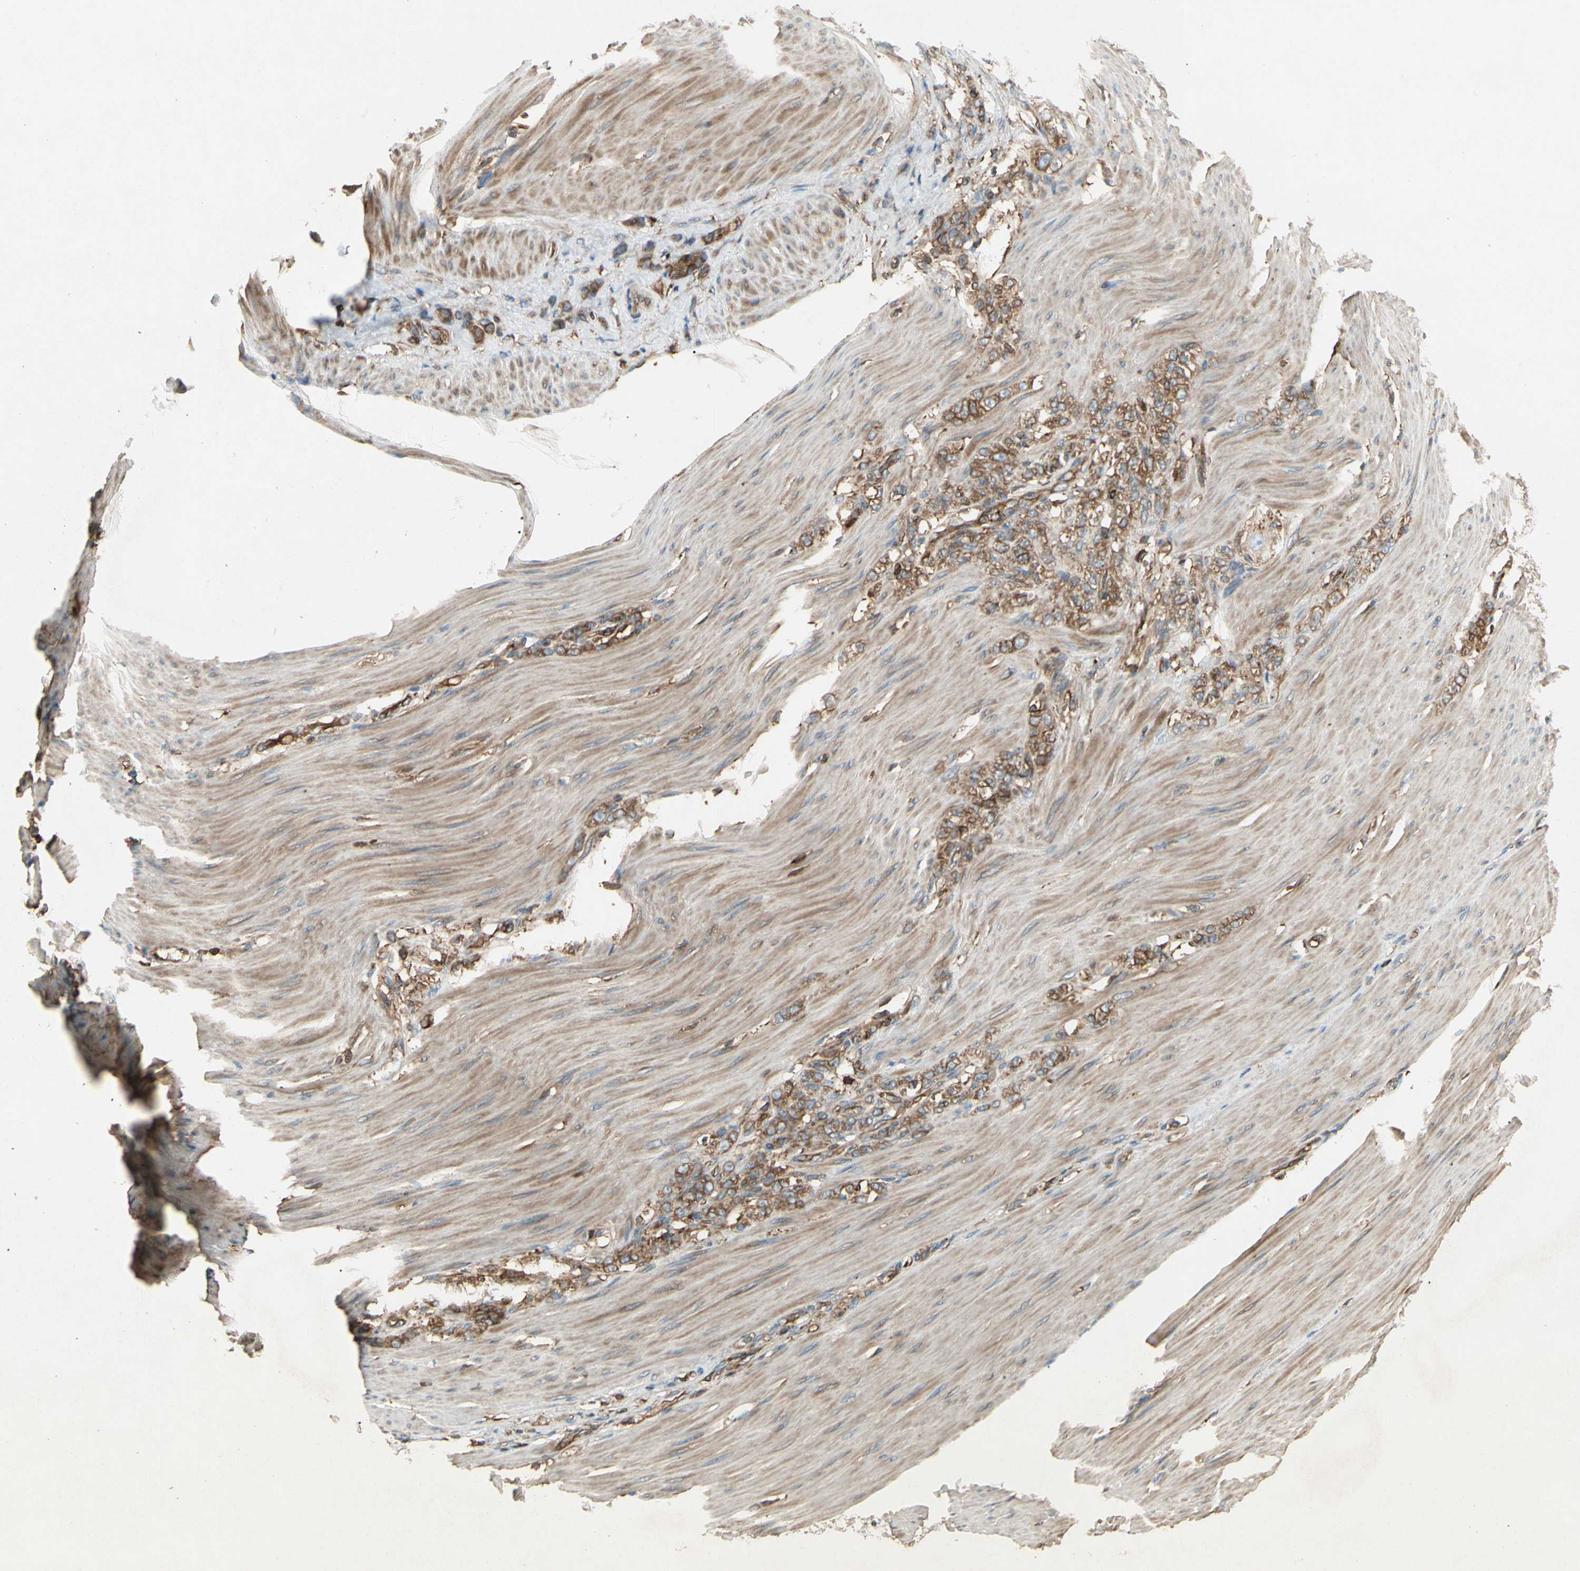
{"staining": {"intensity": "moderate", "quantity": ">75%", "location": "cytoplasmic/membranous"}, "tissue": "stomach cancer", "cell_type": "Tumor cells", "image_type": "cancer", "snomed": [{"axis": "morphology", "description": "Adenocarcinoma, NOS"}, {"axis": "topography", "description": "Stomach"}], "caption": "High-magnification brightfield microscopy of stomach cancer stained with DAB (brown) and counterstained with hematoxylin (blue). tumor cells exhibit moderate cytoplasmic/membranous expression is seen in about>75% of cells.", "gene": "ARPC2", "patient": {"sex": "male", "age": 82}}